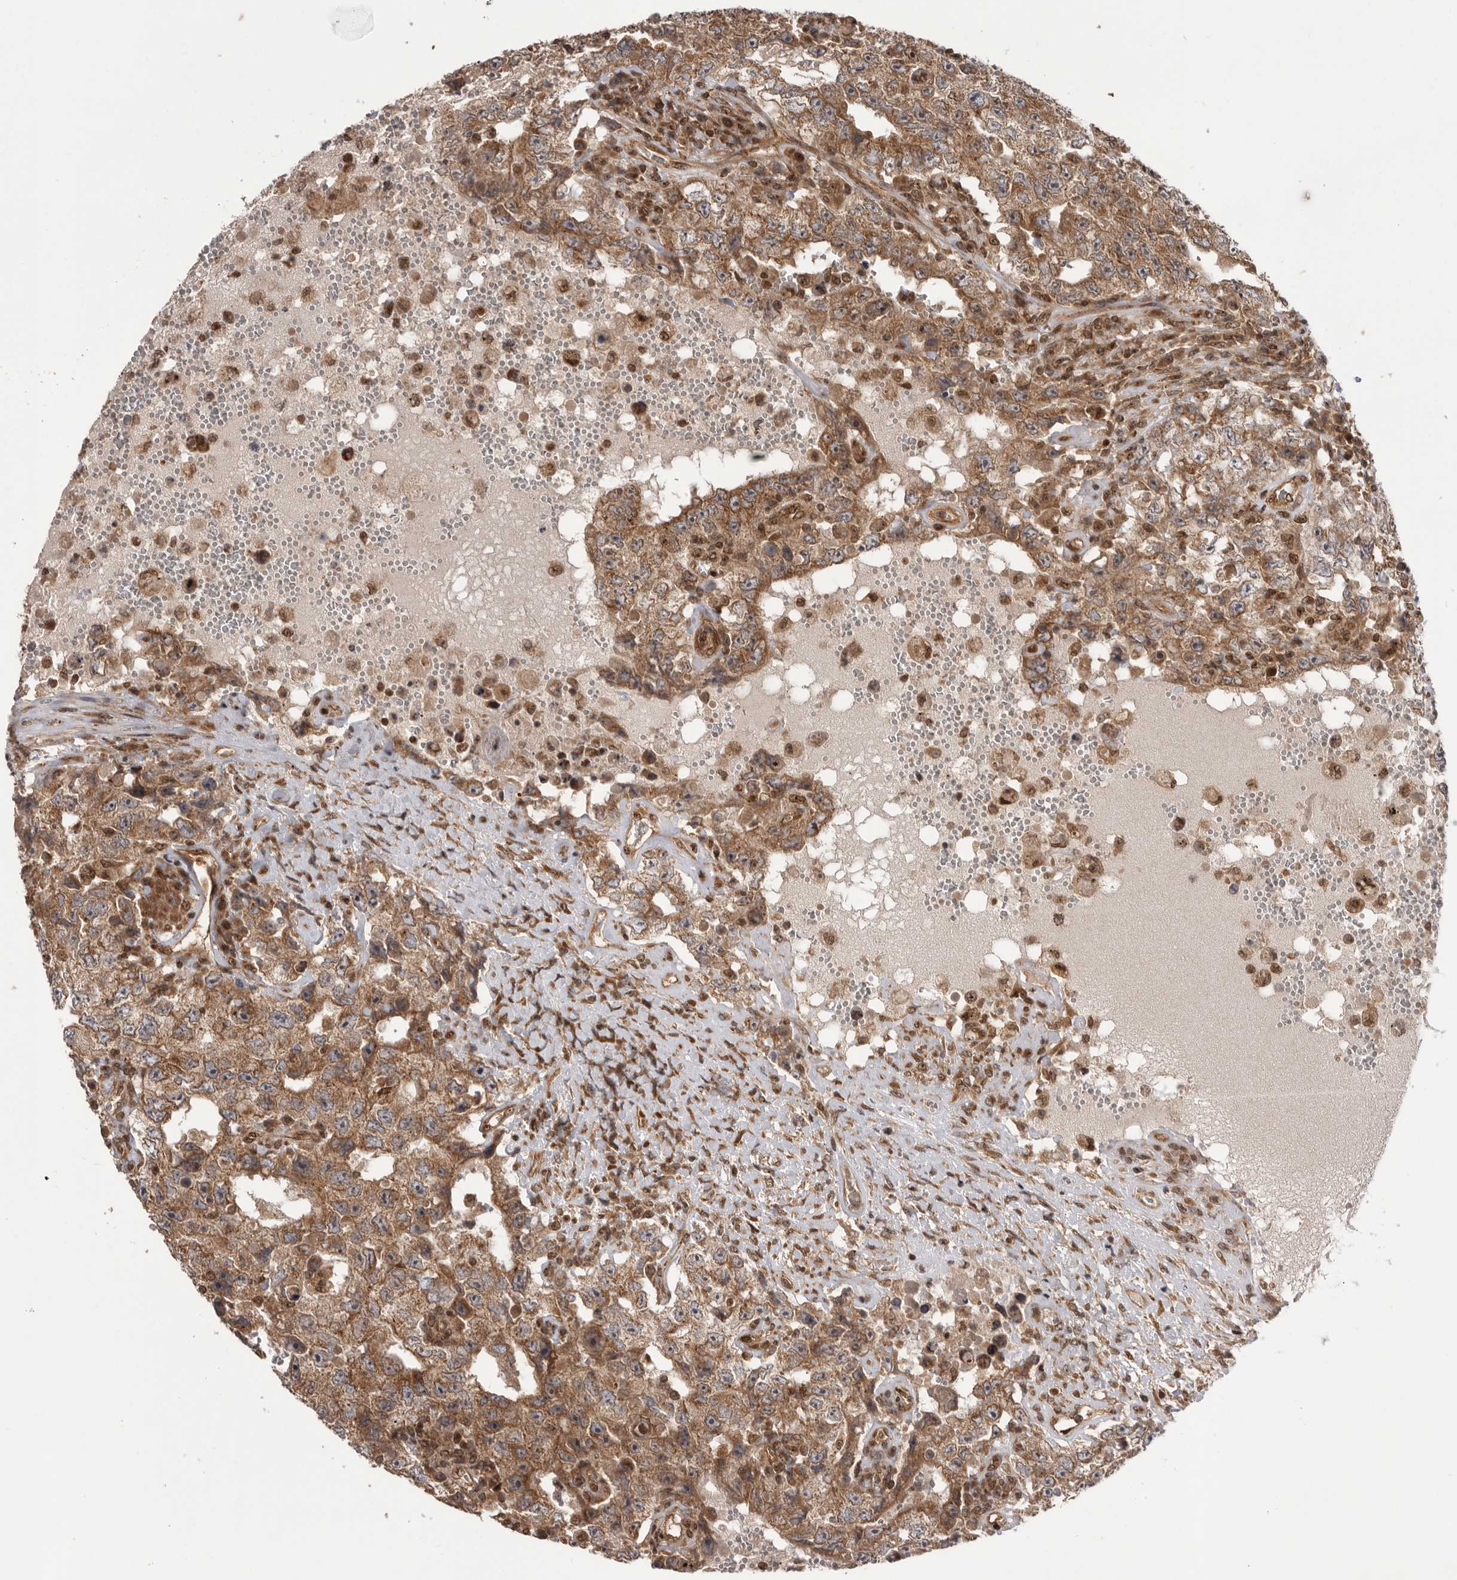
{"staining": {"intensity": "moderate", "quantity": ">75%", "location": "cytoplasmic/membranous"}, "tissue": "testis cancer", "cell_type": "Tumor cells", "image_type": "cancer", "snomed": [{"axis": "morphology", "description": "Carcinoma, Embryonal, NOS"}, {"axis": "topography", "description": "Testis"}], "caption": "Immunohistochemical staining of human testis cancer (embryonal carcinoma) demonstrates moderate cytoplasmic/membranous protein expression in about >75% of tumor cells.", "gene": "DHDDS", "patient": {"sex": "male", "age": 26}}